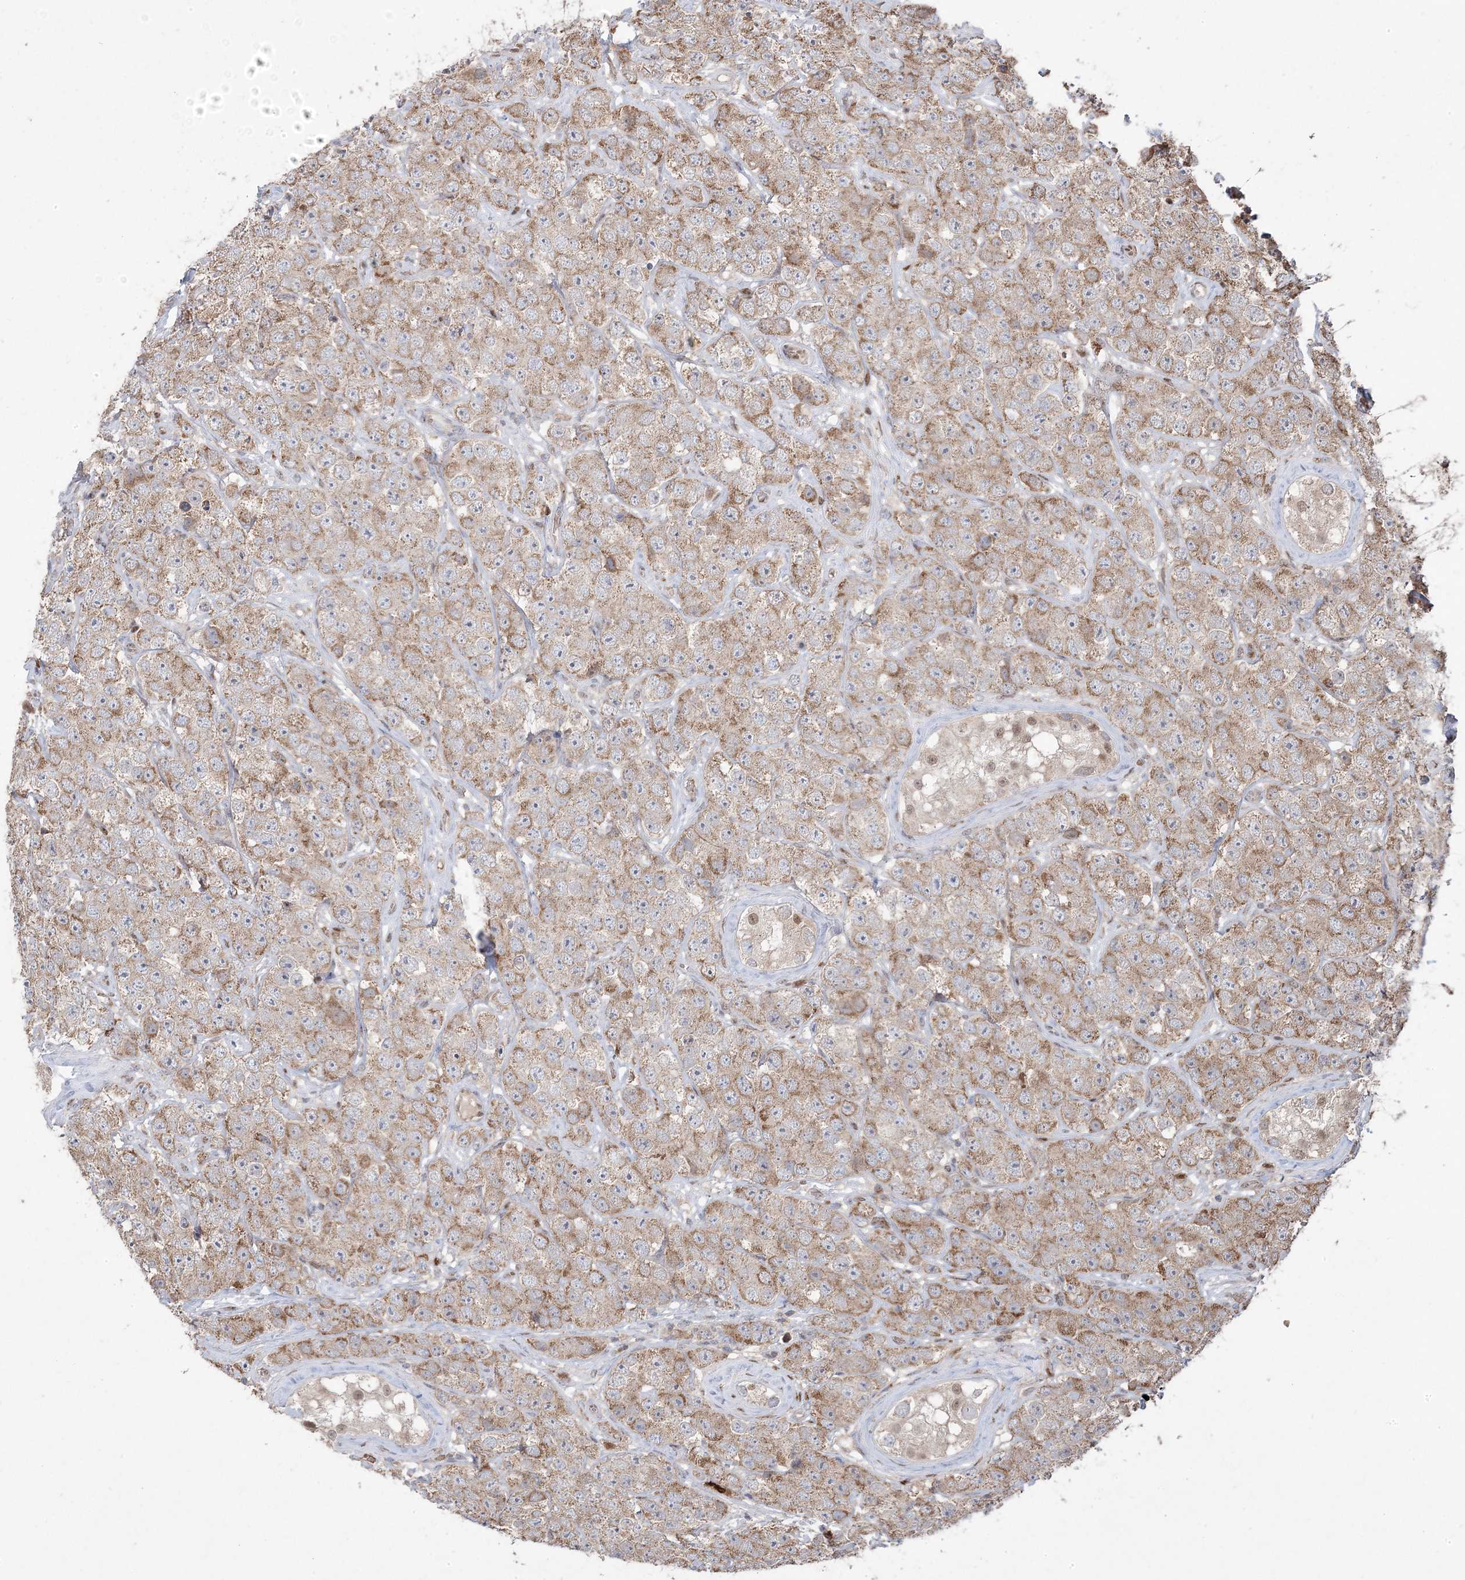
{"staining": {"intensity": "moderate", "quantity": ">75%", "location": "cytoplasmic/membranous"}, "tissue": "testis cancer", "cell_type": "Tumor cells", "image_type": "cancer", "snomed": [{"axis": "morphology", "description": "Seminoma, NOS"}, {"axis": "topography", "description": "Testis"}], "caption": "An immunohistochemistry (IHC) image of tumor tissue is shown. Protein staining in brown shows moderate cytoplasmic/membranous positivity in testis seminoma within tumor cells. The staining was performed using DAB to visualize the protein expression in brown, while the nuclei were stained in blue with hematoxylin (Magnification: 20x).", "gene": "PPOX", "patient": {"sex": "male", "age": 28}}